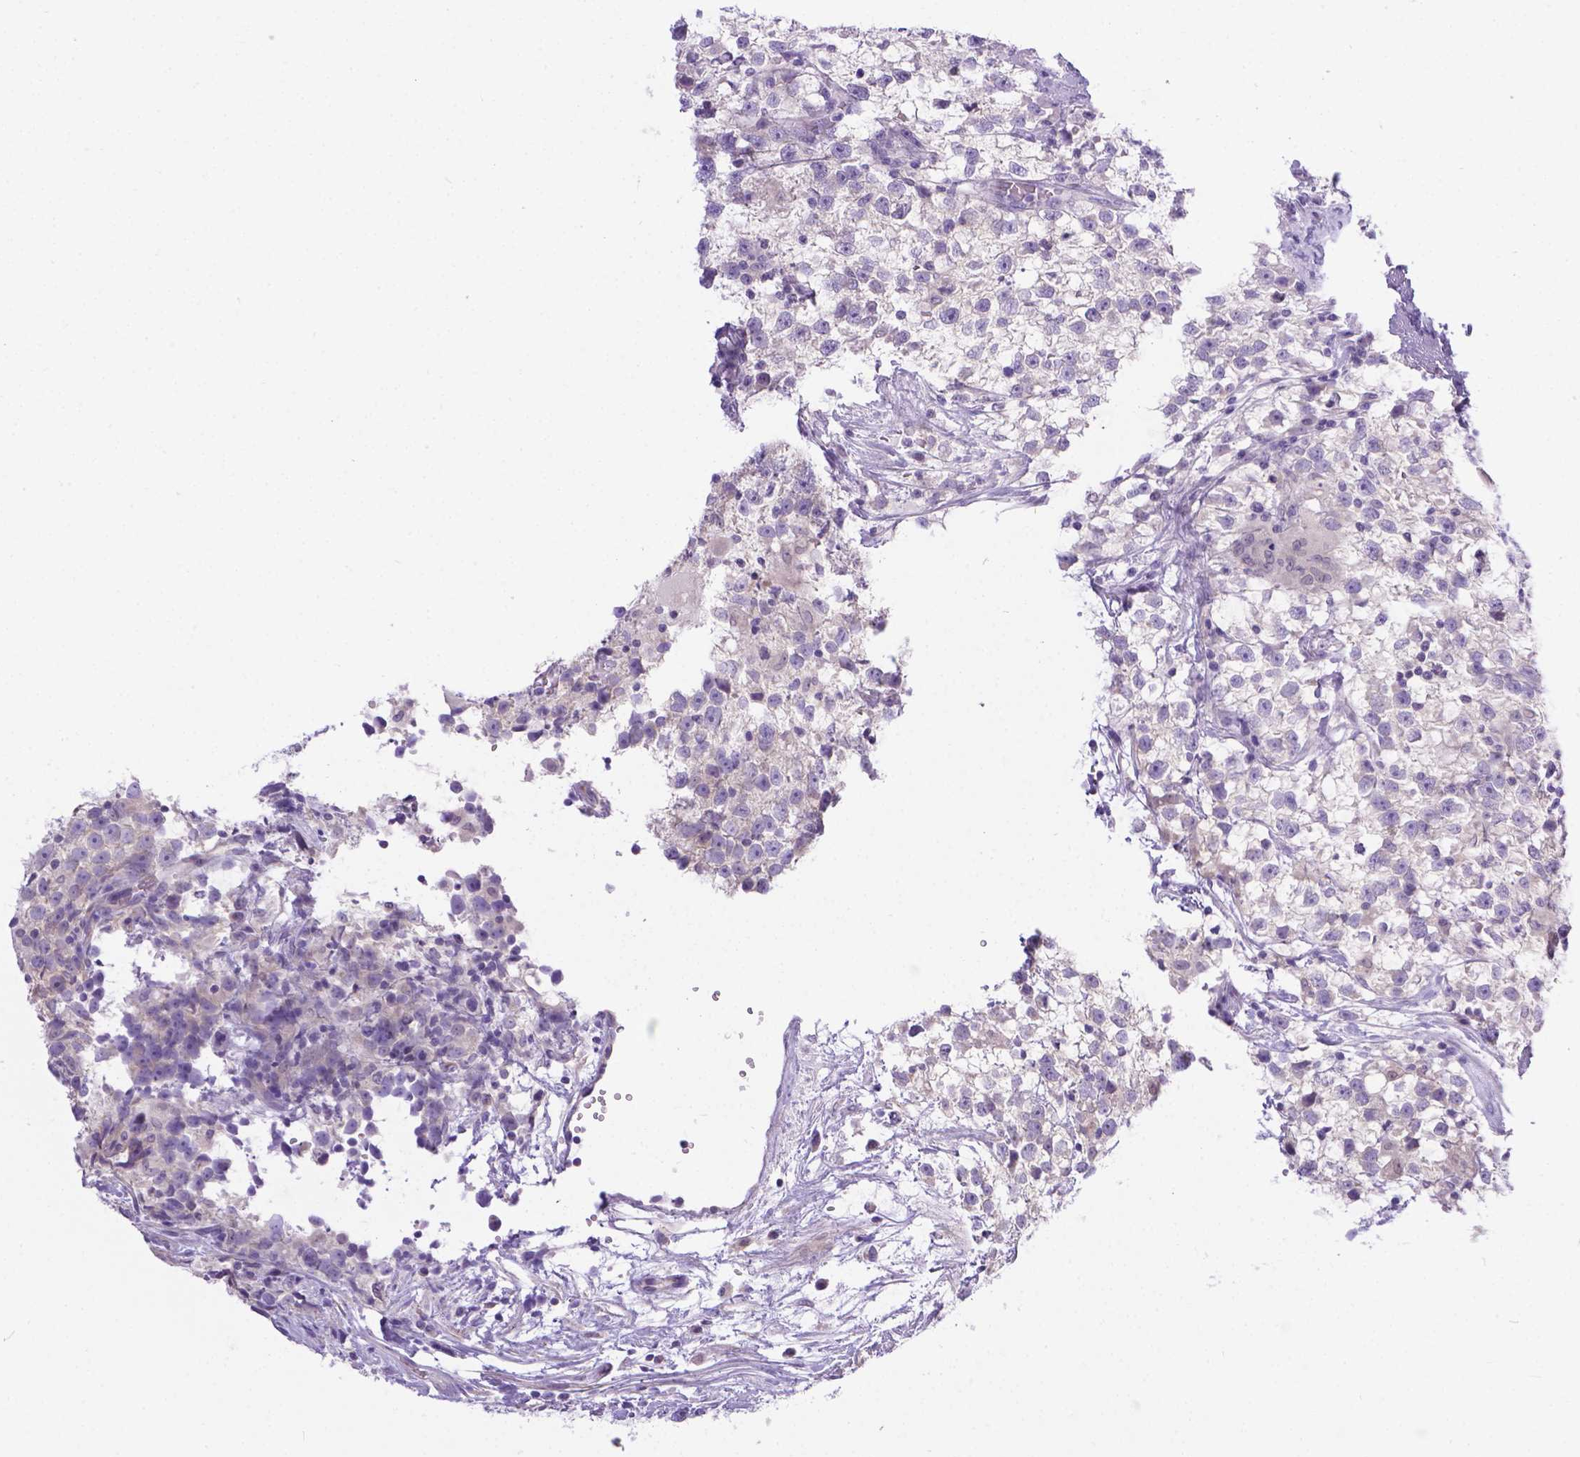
{"staining": {"intensity": "negative", "quantity": "none", "location": "none"}, "tissue": "testis cancer", "cell_type": "Tumor cells", "image_type": "cancer", "snomed": [{"axis": "morphology", "description": "Seminoma, NOS"}, {"axis": "topography", "description": "Testis"}], "caption": "The IHC photomicrograph has no significant expression in tumor cells of seminoma (testis) tissue. Brightfield microscopy of immunohistochemistry stained with DAB (brown) and hematoxylin (blue), captured at high magnification.", "gene": "TTLL6", "patient": {"sex": "male", "age": 31}}